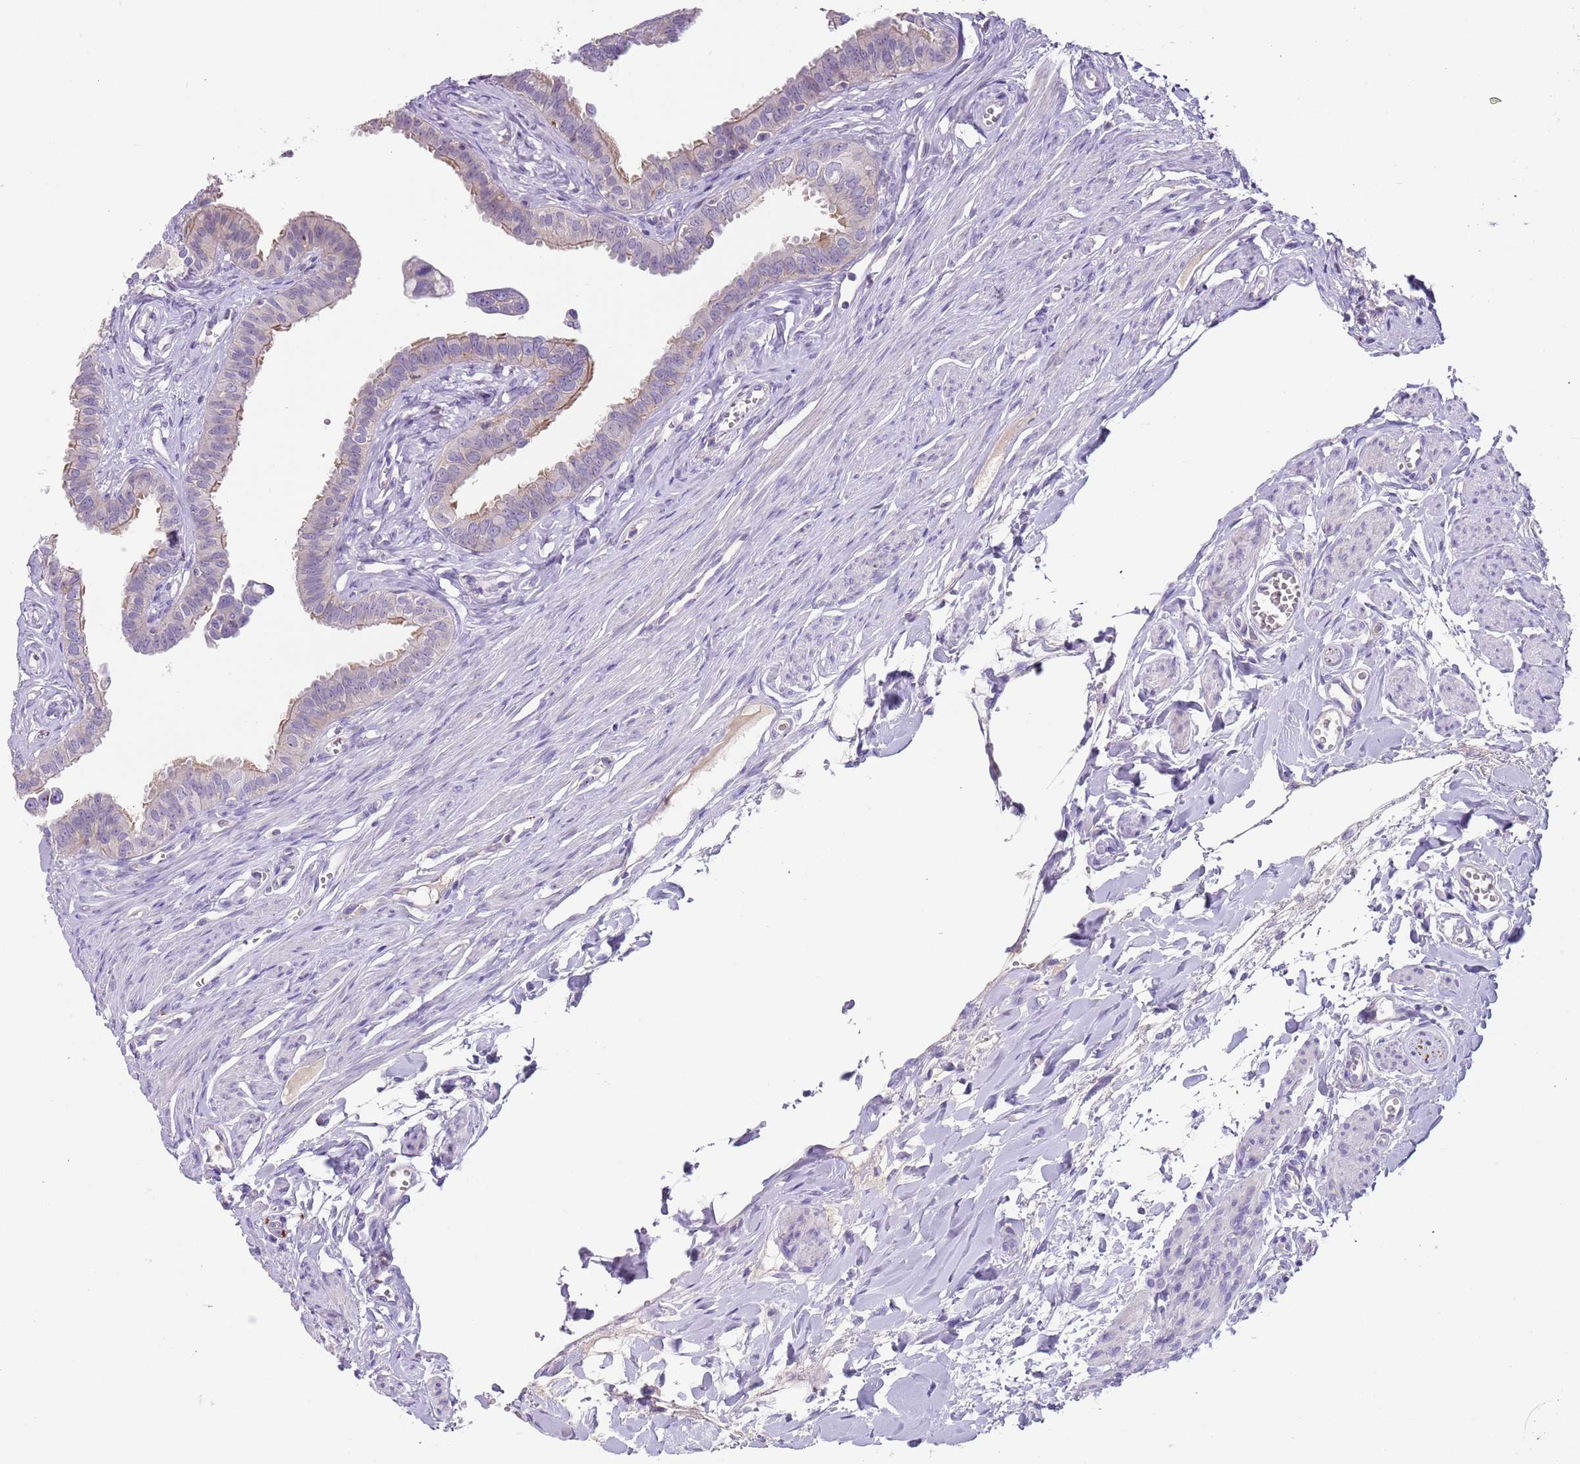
{"staining": {"intensity": "moderate", "quantity": "<25%", "location": "cytoplasmic/membranous"}, "tissue": "fallopian tube", "cell_type": "Glandular cells", "image_type": "normal", "snomed": [{"axis": "morphology", "description": "Normal tissue, NOS"}, {"axis": "morphology", "description": "Carcinoma, NOS"}, {"axis": "topography", "description": "Fallopian tube"}, {"axis": "topography", "description": "Ovary"}], "caption": "A high-resolution image shows immunohistochemistry staining of normal fallopian tube, which displays moderate cytoplasmic/membranous expression in approximately <25% of glandular cells. (DAB IHC, brown staining for protein, blue staining for nuclei).", "gene": "C2CD3", "patient": {"sex": "female", "age": 59}}